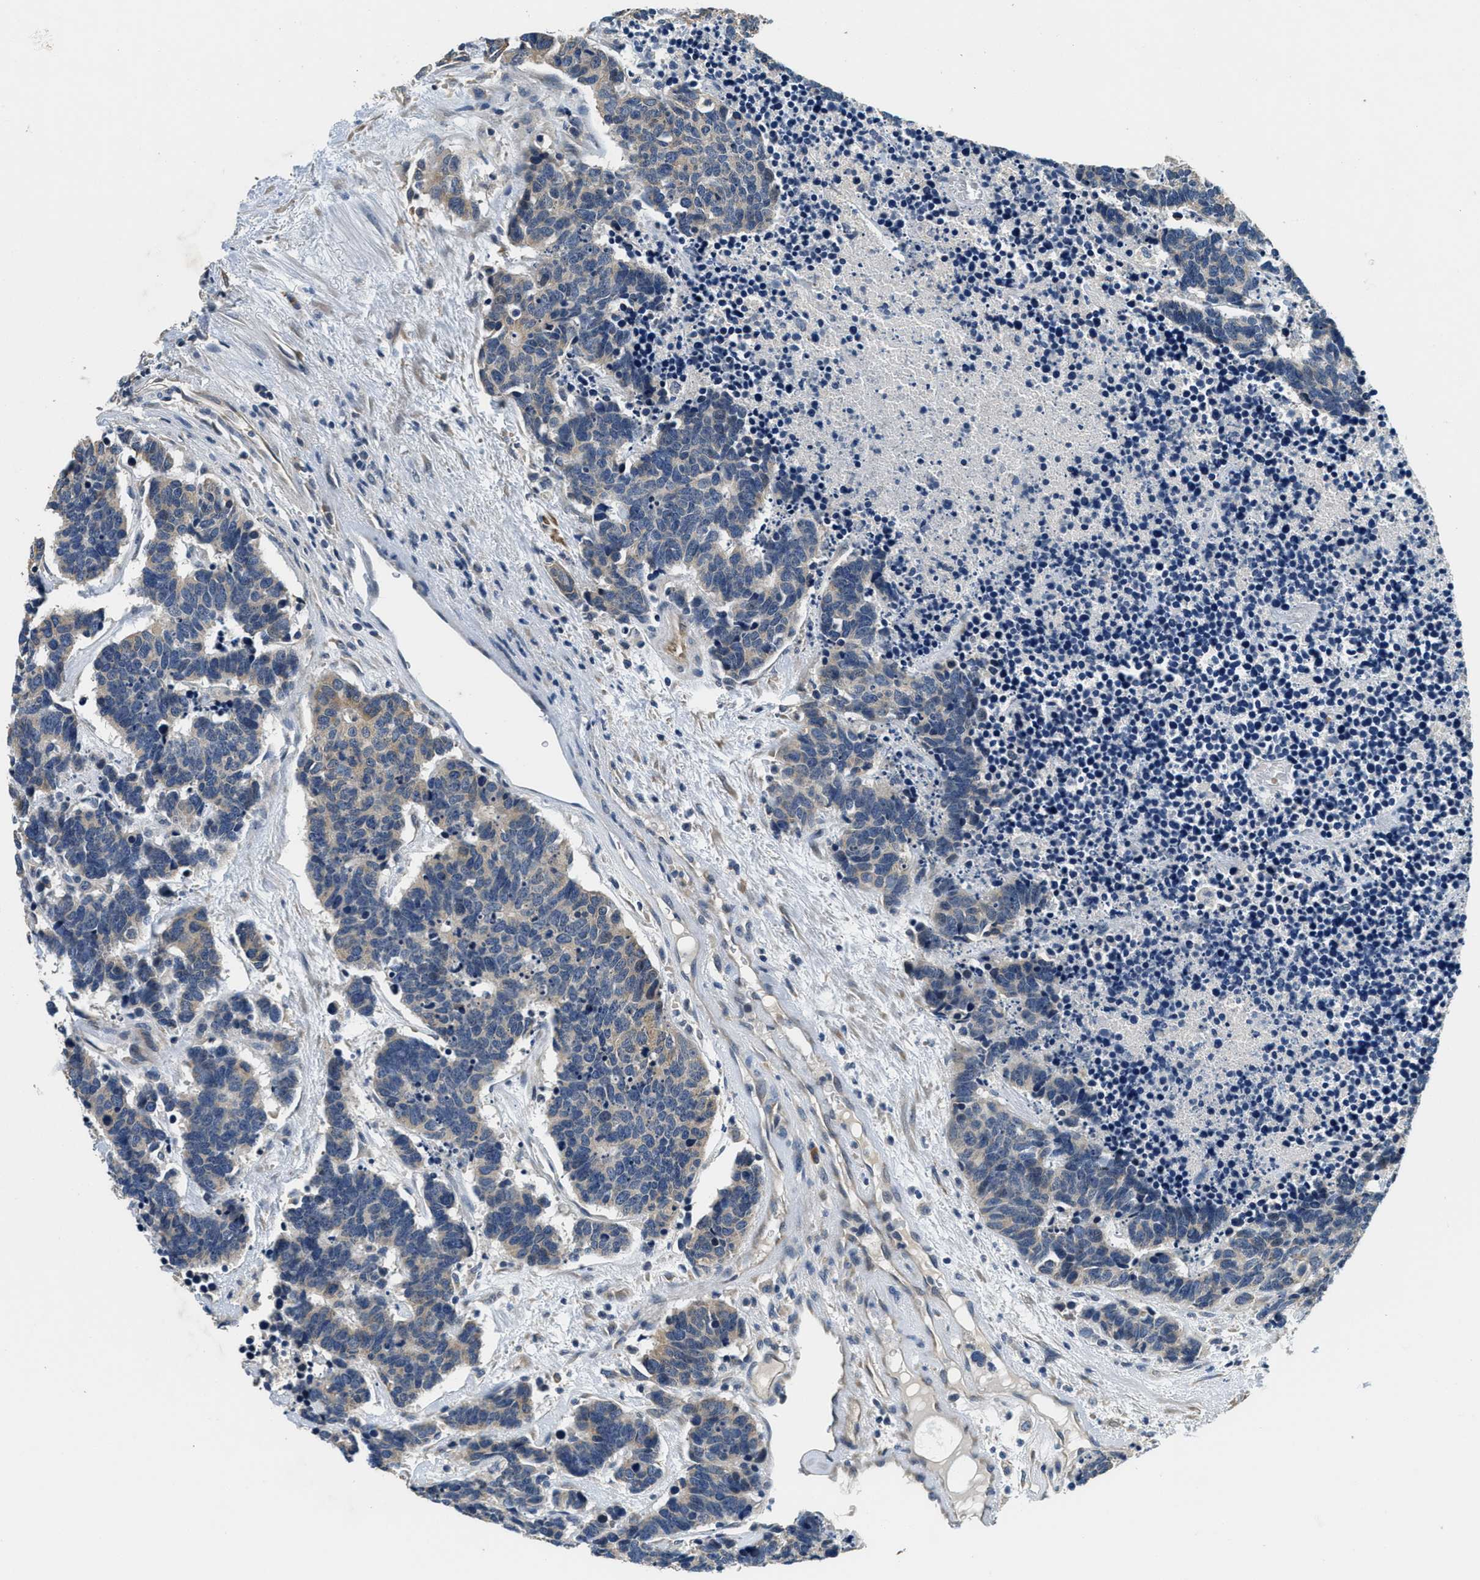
{"staining": {"intensity": "weak", "quantity": "25%-75%", "location": "cytoplasmic/membranous"}, "tissue": "carcinoid", "cell_type": "Tumor cells", "image_type": "cancer", "snomed": [{"axis": "morphology", "description": "Carcinoma, NOS"}, {"axis": "morphology", "description": "Carcinoid, malignant, NOS"}, {"axis": "topography", "description": "Urinary bladder"}], "caption": "A micrograph showing weak cytoplasmic/membranous expression in approximately 25%-75% of tumor cells in carcinoid, as visualized by brown immunohistochemical staining.", "gene": "ALDH3A2", "patient": {"sex": "male", "age": 57}}